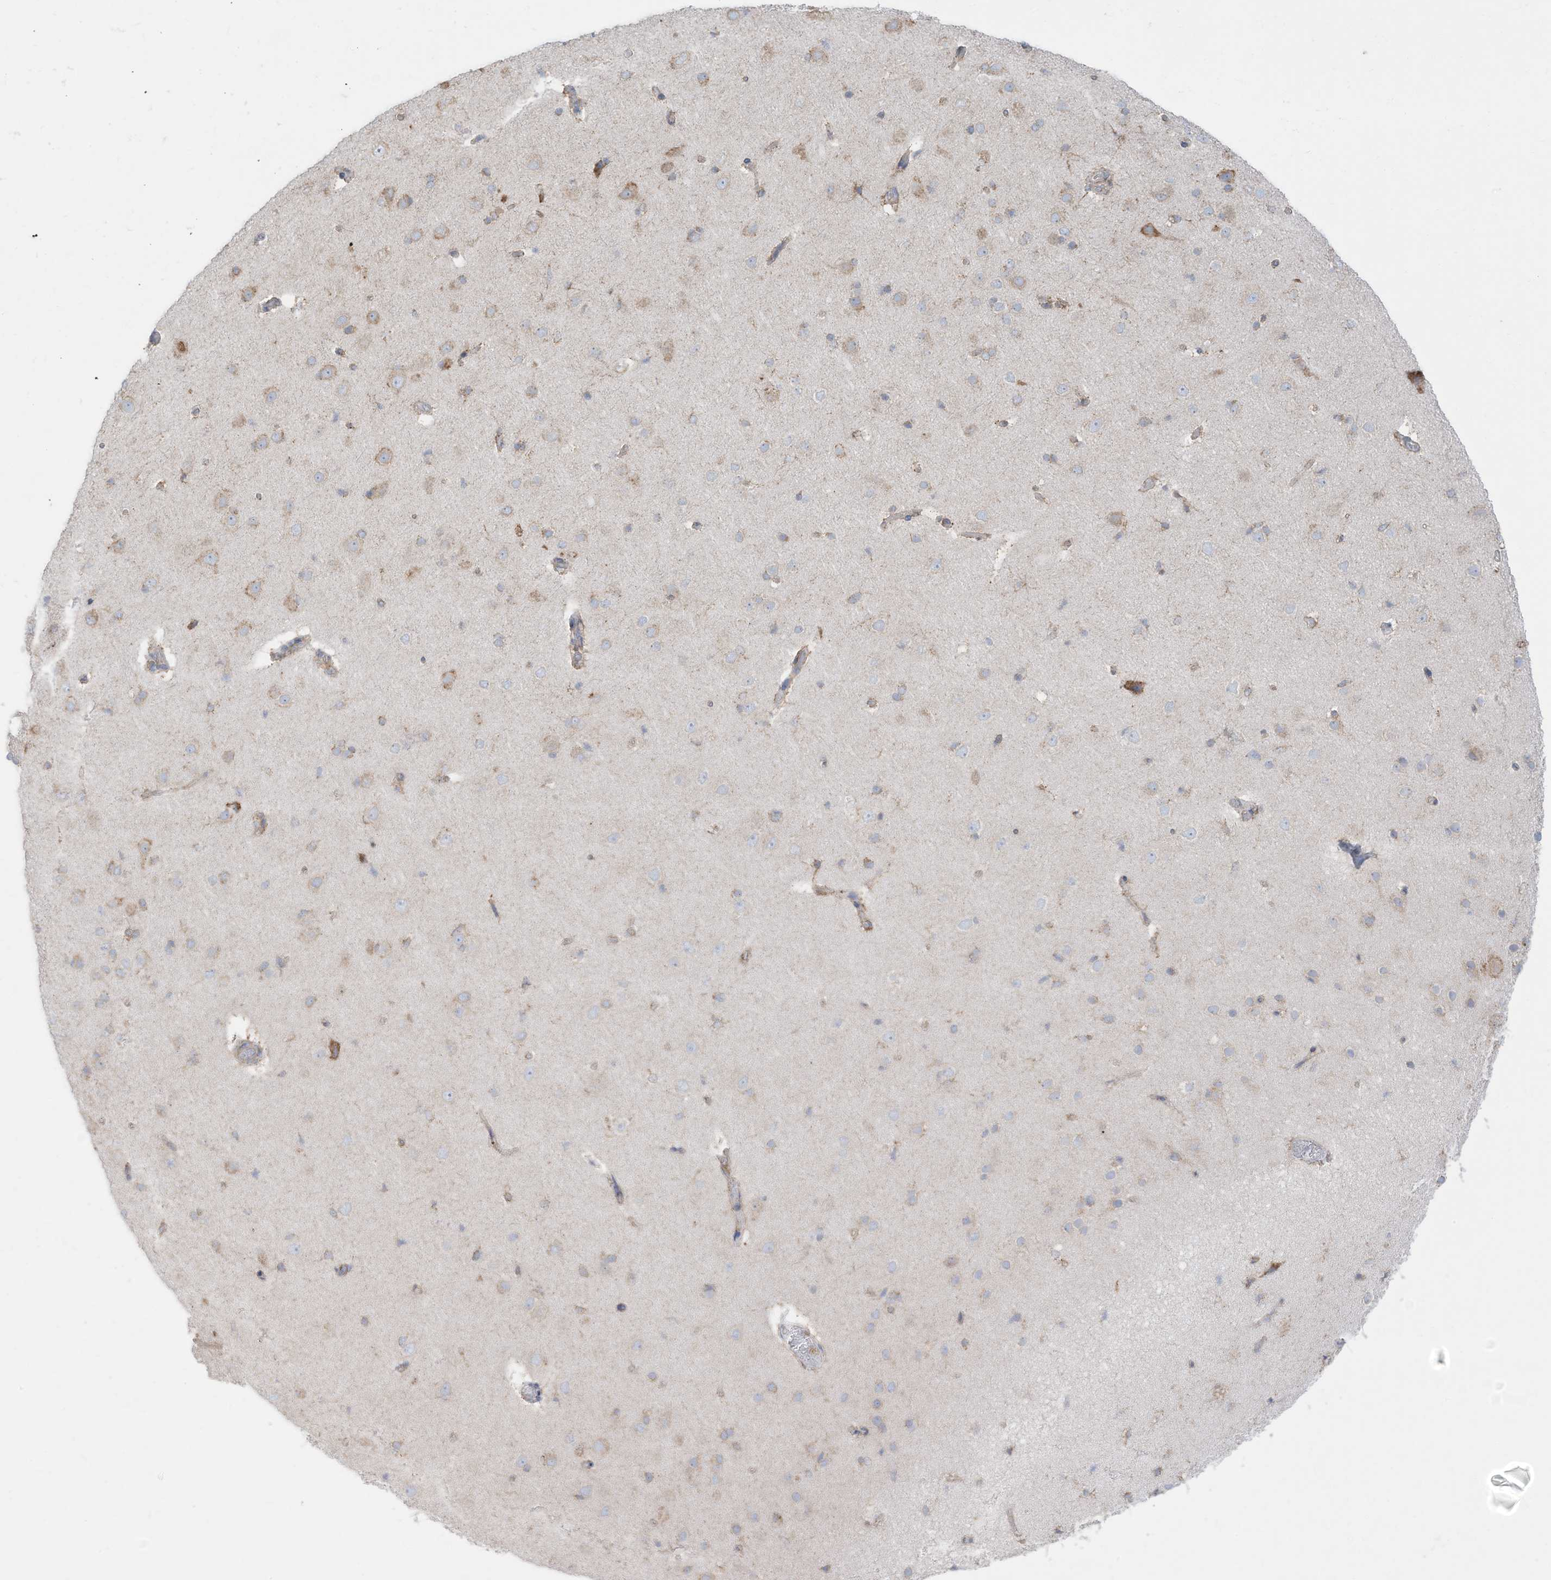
{"staining": {"intensity": "negative", "quantity": "none", "location": "none"}, "tissue": "cerebral cortex", "cell_type": "Endothelial cells", "image_type": "normal", "snomed": [{"axis": "morphology", "description": "Normal tissue, NOS"}, {"axis": "topography", "description": "Cerebral cortex"}], "caption": "Immunohistochemical staining of benign human cerebral cortex reveals no significant positivity in endothelial cells.", "gene": "ZNF354C", "patient": {"sex": "male", "age": 34}}